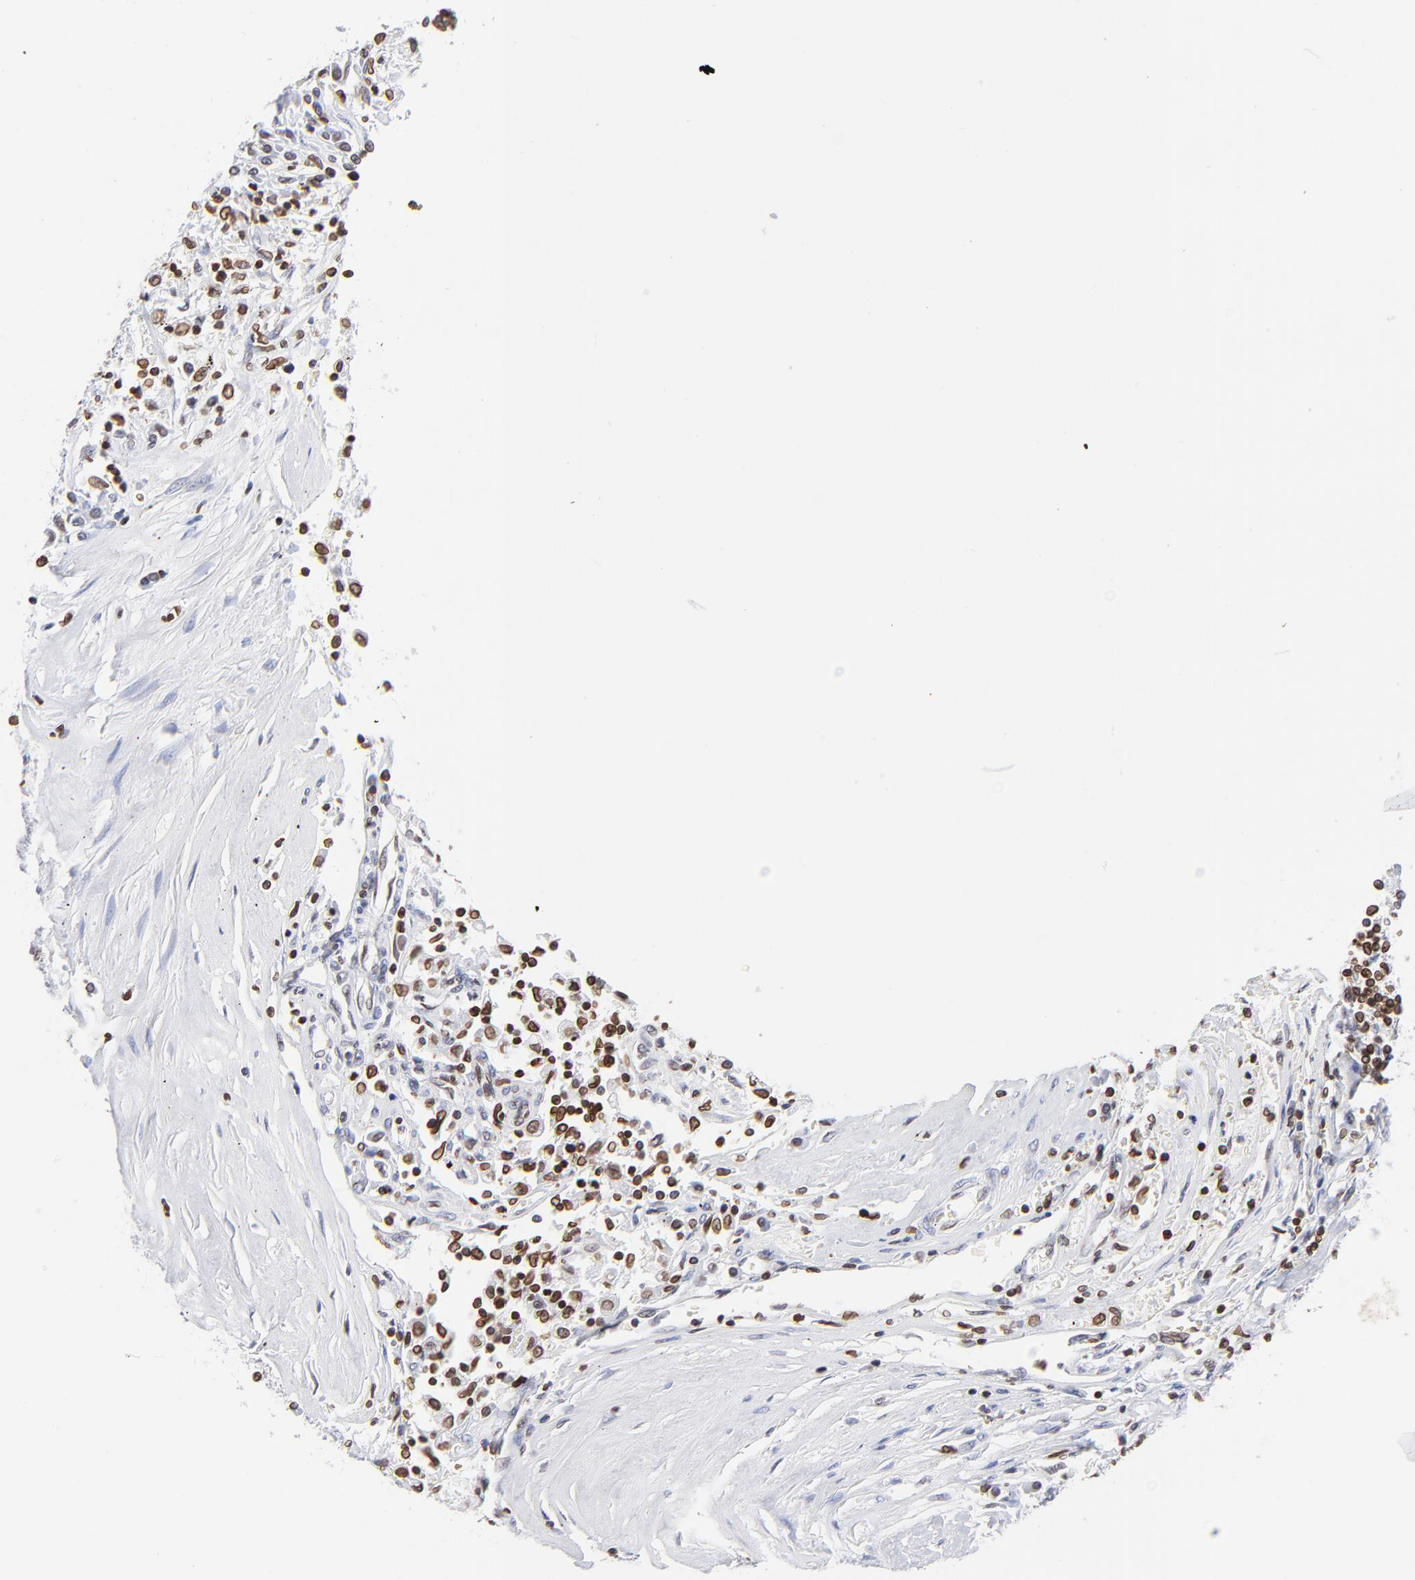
{"staining": {"intensity": "strong", "quantity": ">75%", "location": "cytoplasmic/membranous,nuclear"}, "tissue": "renal cancer", "cell_type": "Tumor cells", "image_type": "cancer", "snomed": [{"axis": "morphology", "description": "Normal tissue, NOS"}, {"axis": "morphology", "description": "Adenocarcinoma, NOS"}, {"axis": "topography", "description": "Kidney"}], "caption": "Immunohistochemical staining of renal cancer shows strong cytoplasmic/membranous and nuclear protein expression in approximately >75% of tumor cells.", "gene": "THAP7", "patient": {"sex": "male", "age": 71}}